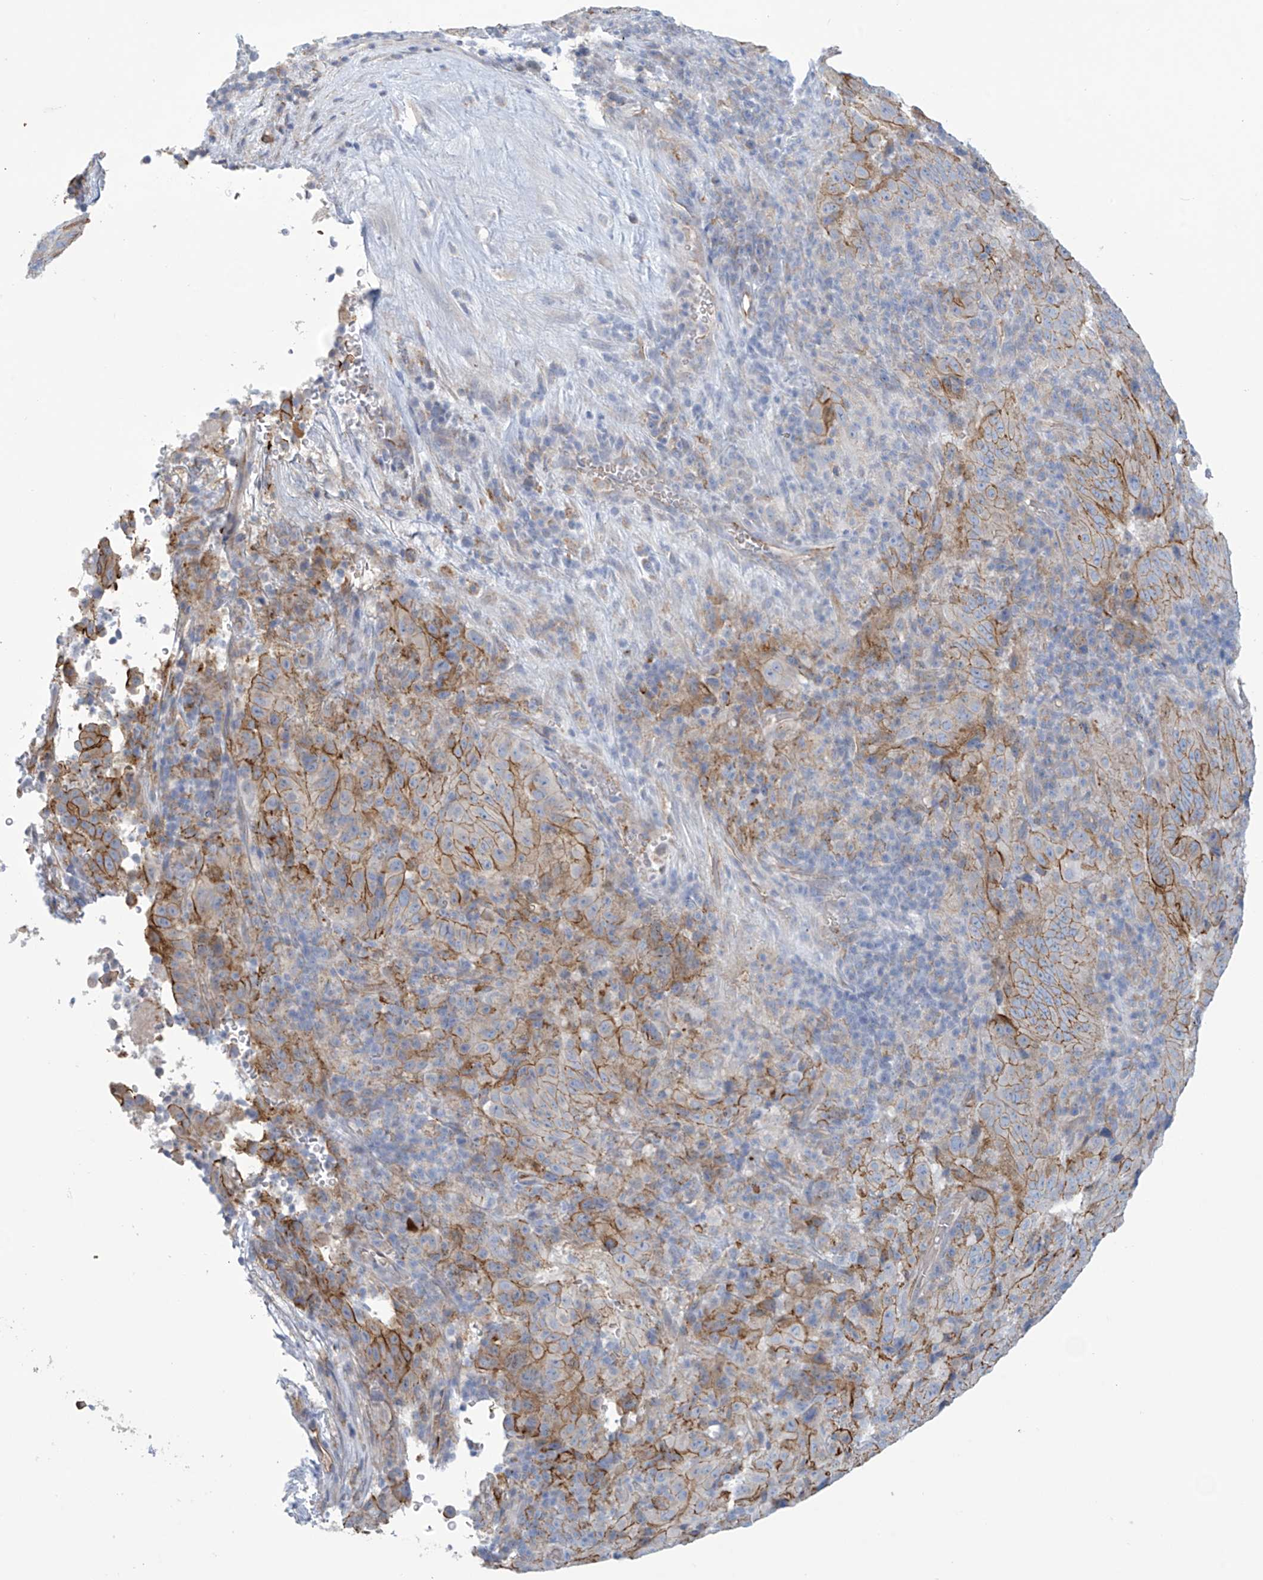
{"staining": {"intensity": "strong", "quantity": "25%-75%", "location": "cytoplasmic/membranous"}, "tissue": "pancreatic cancer", "cell_type": "Tumor cells", "image_type": "cancer", "snomed": [{"axis": "morphology", "description": "Adenocarcinoma, NOS"}, {"axis": "topography", "description": "Pancreas"}], "caption": "Adenocarcinoma (pancreatic) stained with a protein marker demonstrates strong staining in tumor cells.", "gene": "ABHD13", "patient": {"sex": "male", "age": 63}}